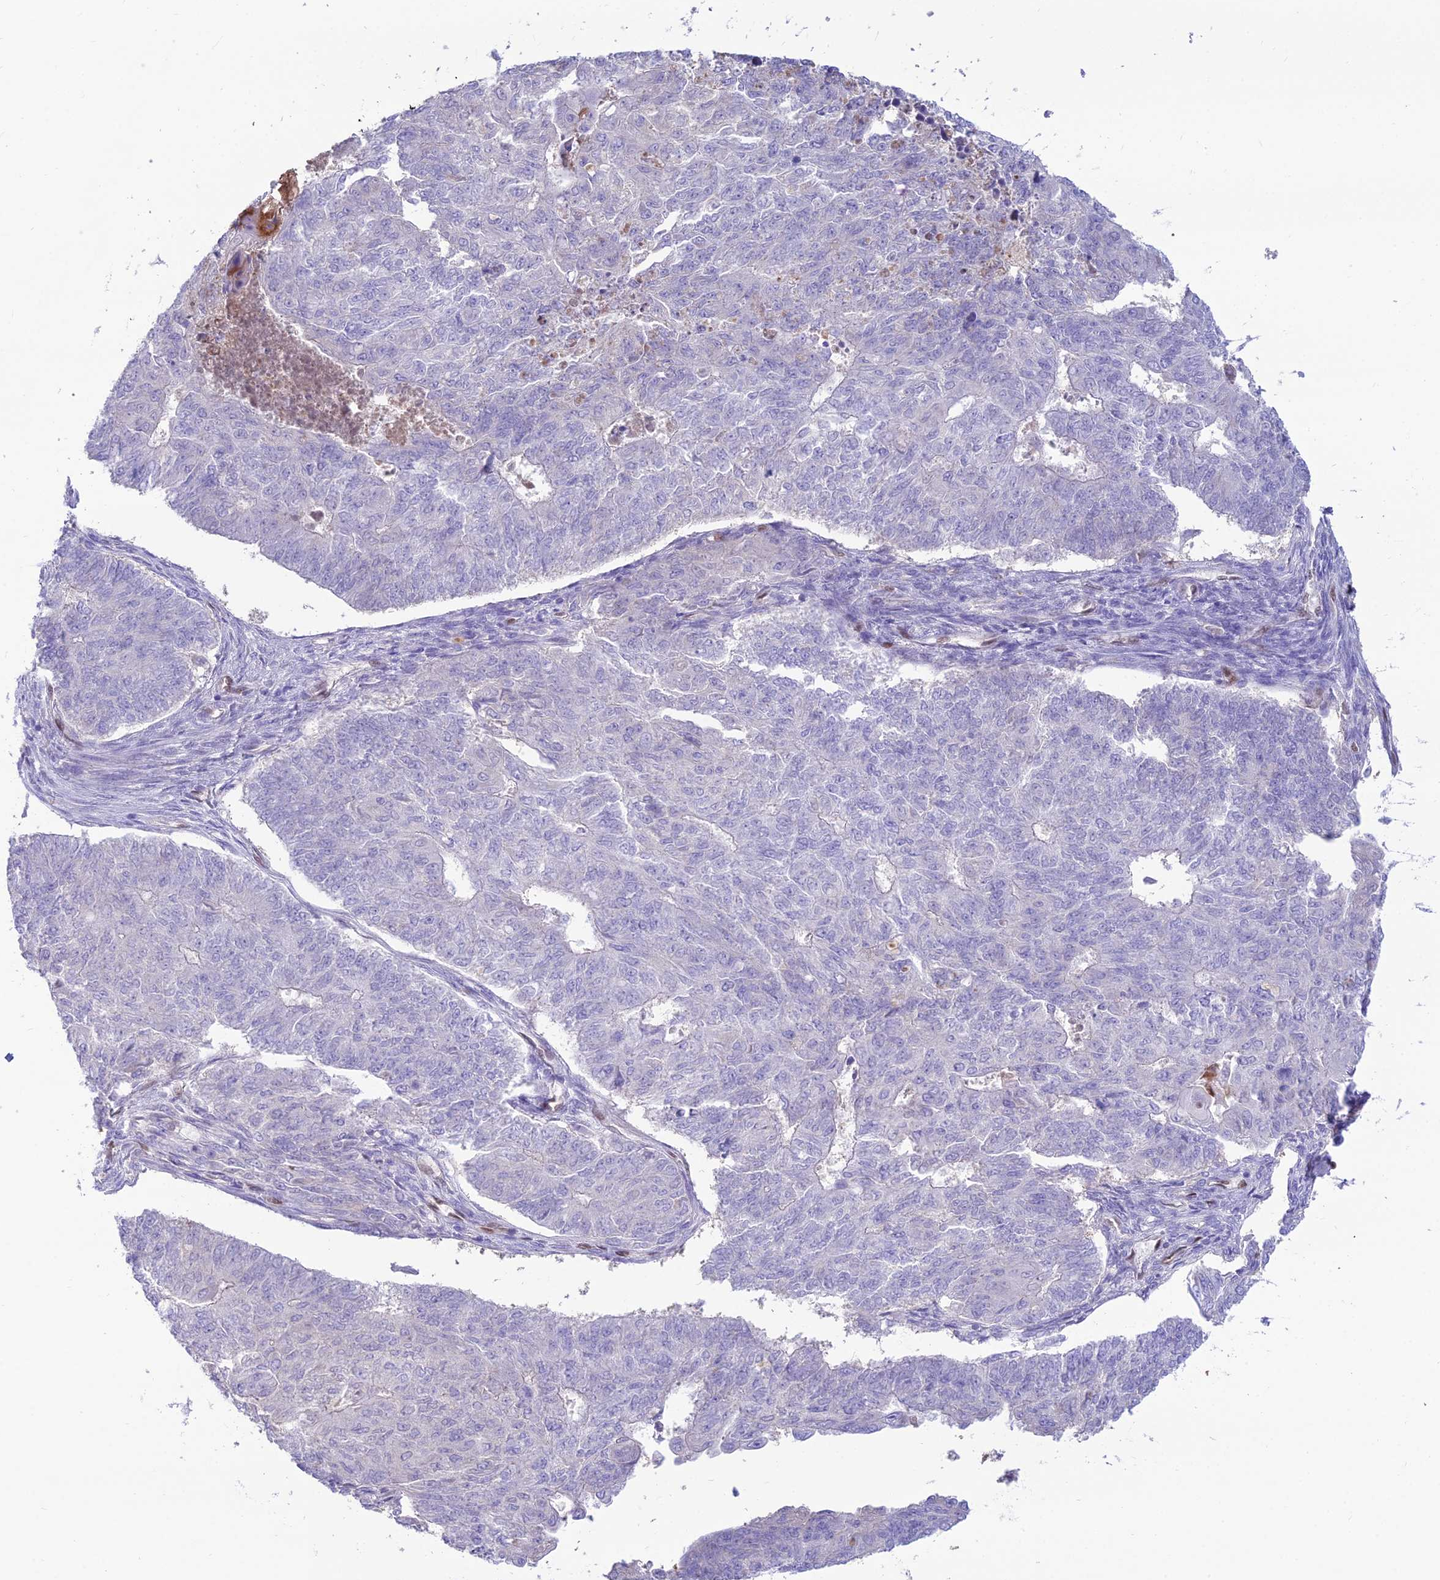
{"staining": {"intensity": "negative", "quantity": "none", "location": "none"}, "tissue": "endometrial cancer", "cell_type": "Tumor cells", "image_type": "cancer", "snomed": [{"axis": "morphology", "description": "Adenocarcinoma, NOS"}, {"axis": "topography", "description": "Endometrium"}], "caption": "Protein analysis of adenocarcinoma (endometrial) reveals no significant positivity in tumor cells.", "gene": "NOVA2", "patient": {"sex": "female", "age": 32}}